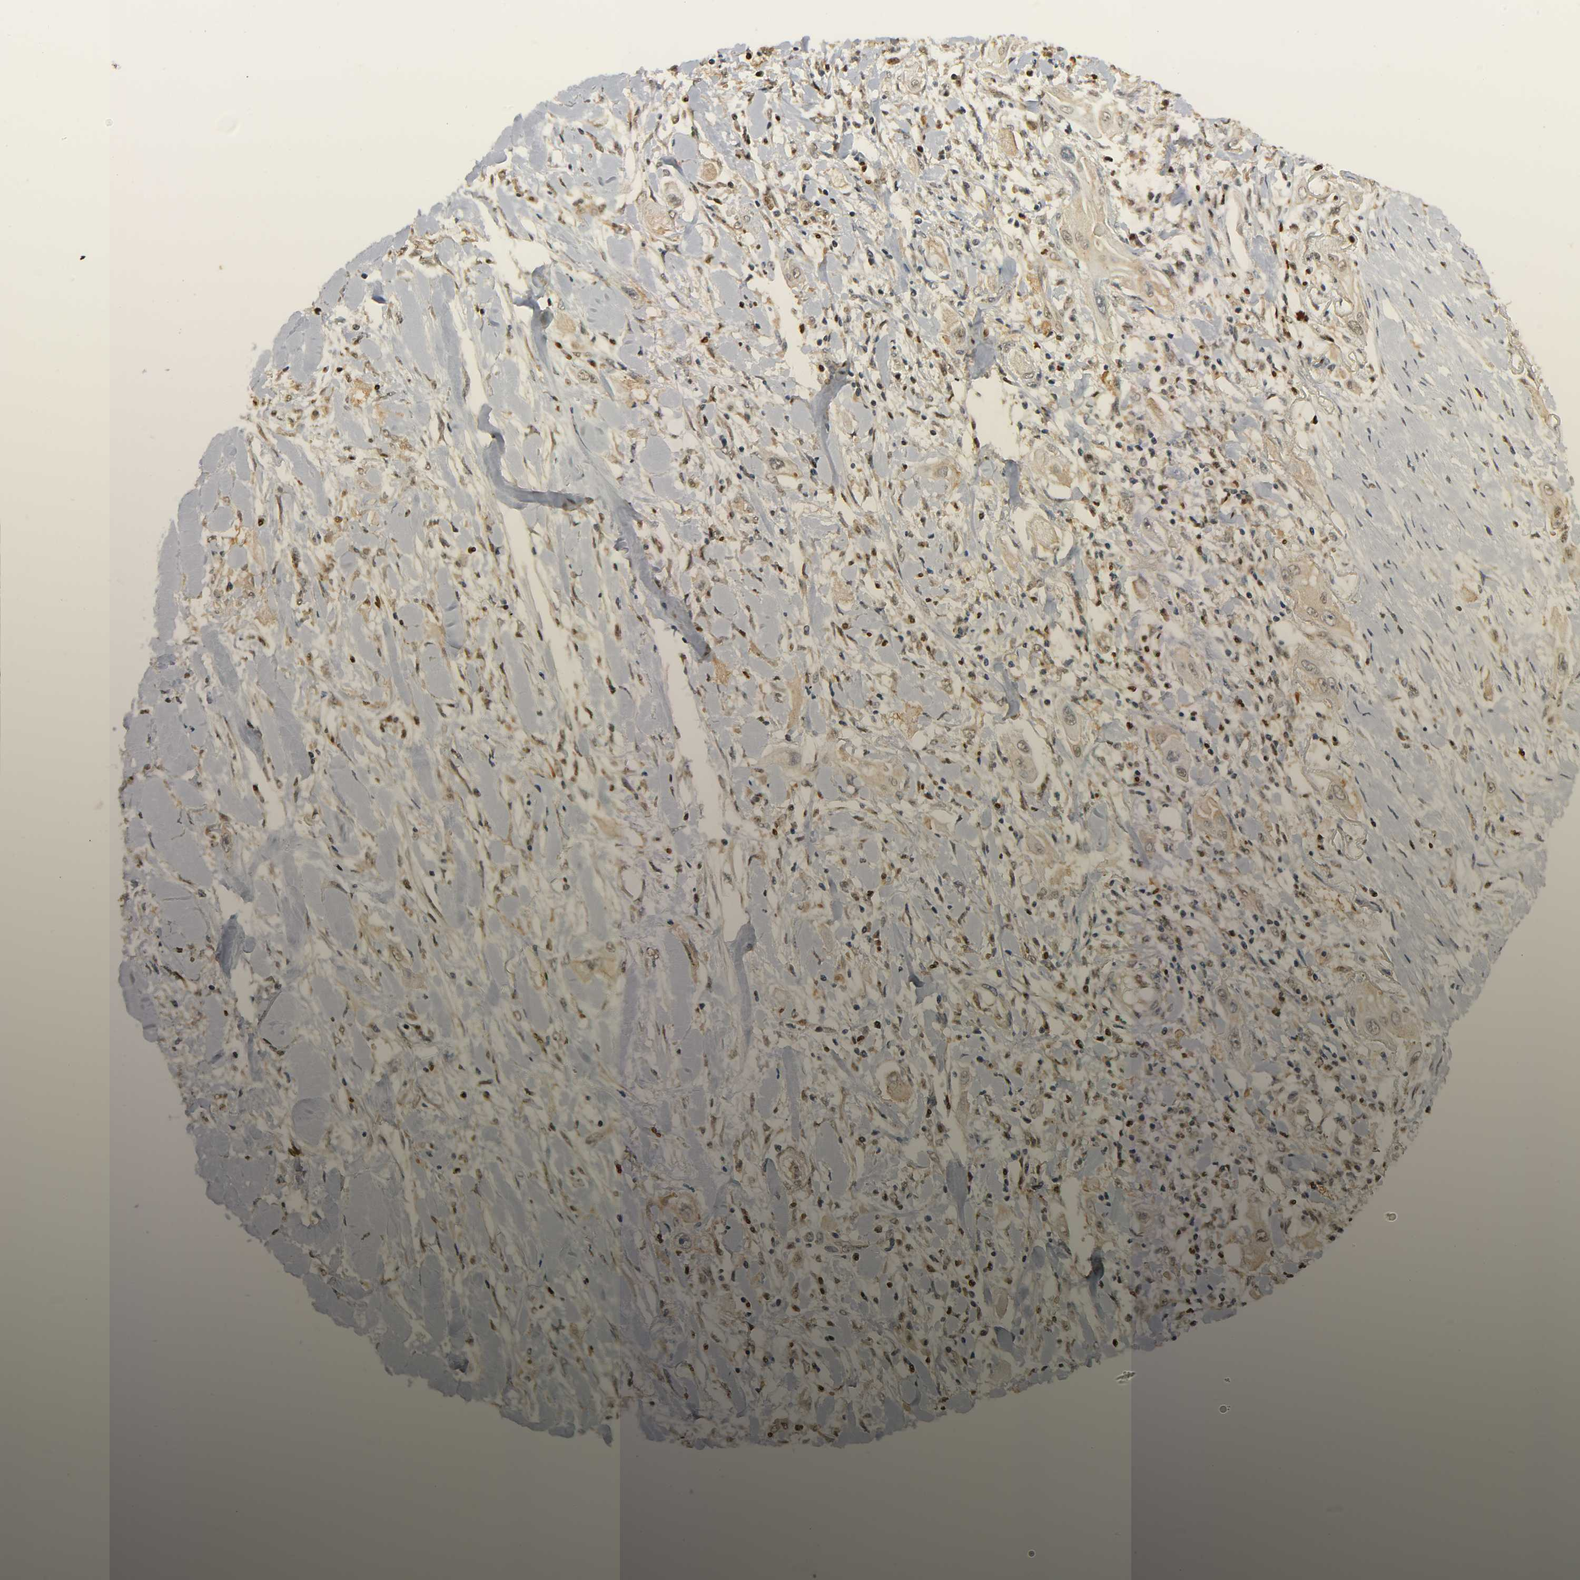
{"staining": {"intensity": "moderate", "quantity": ">75%", "location": "cytoplasmic/membranous,nuclear"}, "tissue": "lung cancer", "cell_type": "Tumor cells", "image_type": "cancer", "snomed": [{"axis": "morphology", "description": "Squamous cell carcinoma, NOS"}, {"axis": "topography", "description": "Lung"}], "caption": "This micrograph demonstrates IHC staining of human lung cancer, with medium moderate cytoplasmic/membranous and nuclear positivity in about >75% of tumor cells.", "gene": "ZFPM2", "patient": {"sex": "female", "age": 47}}